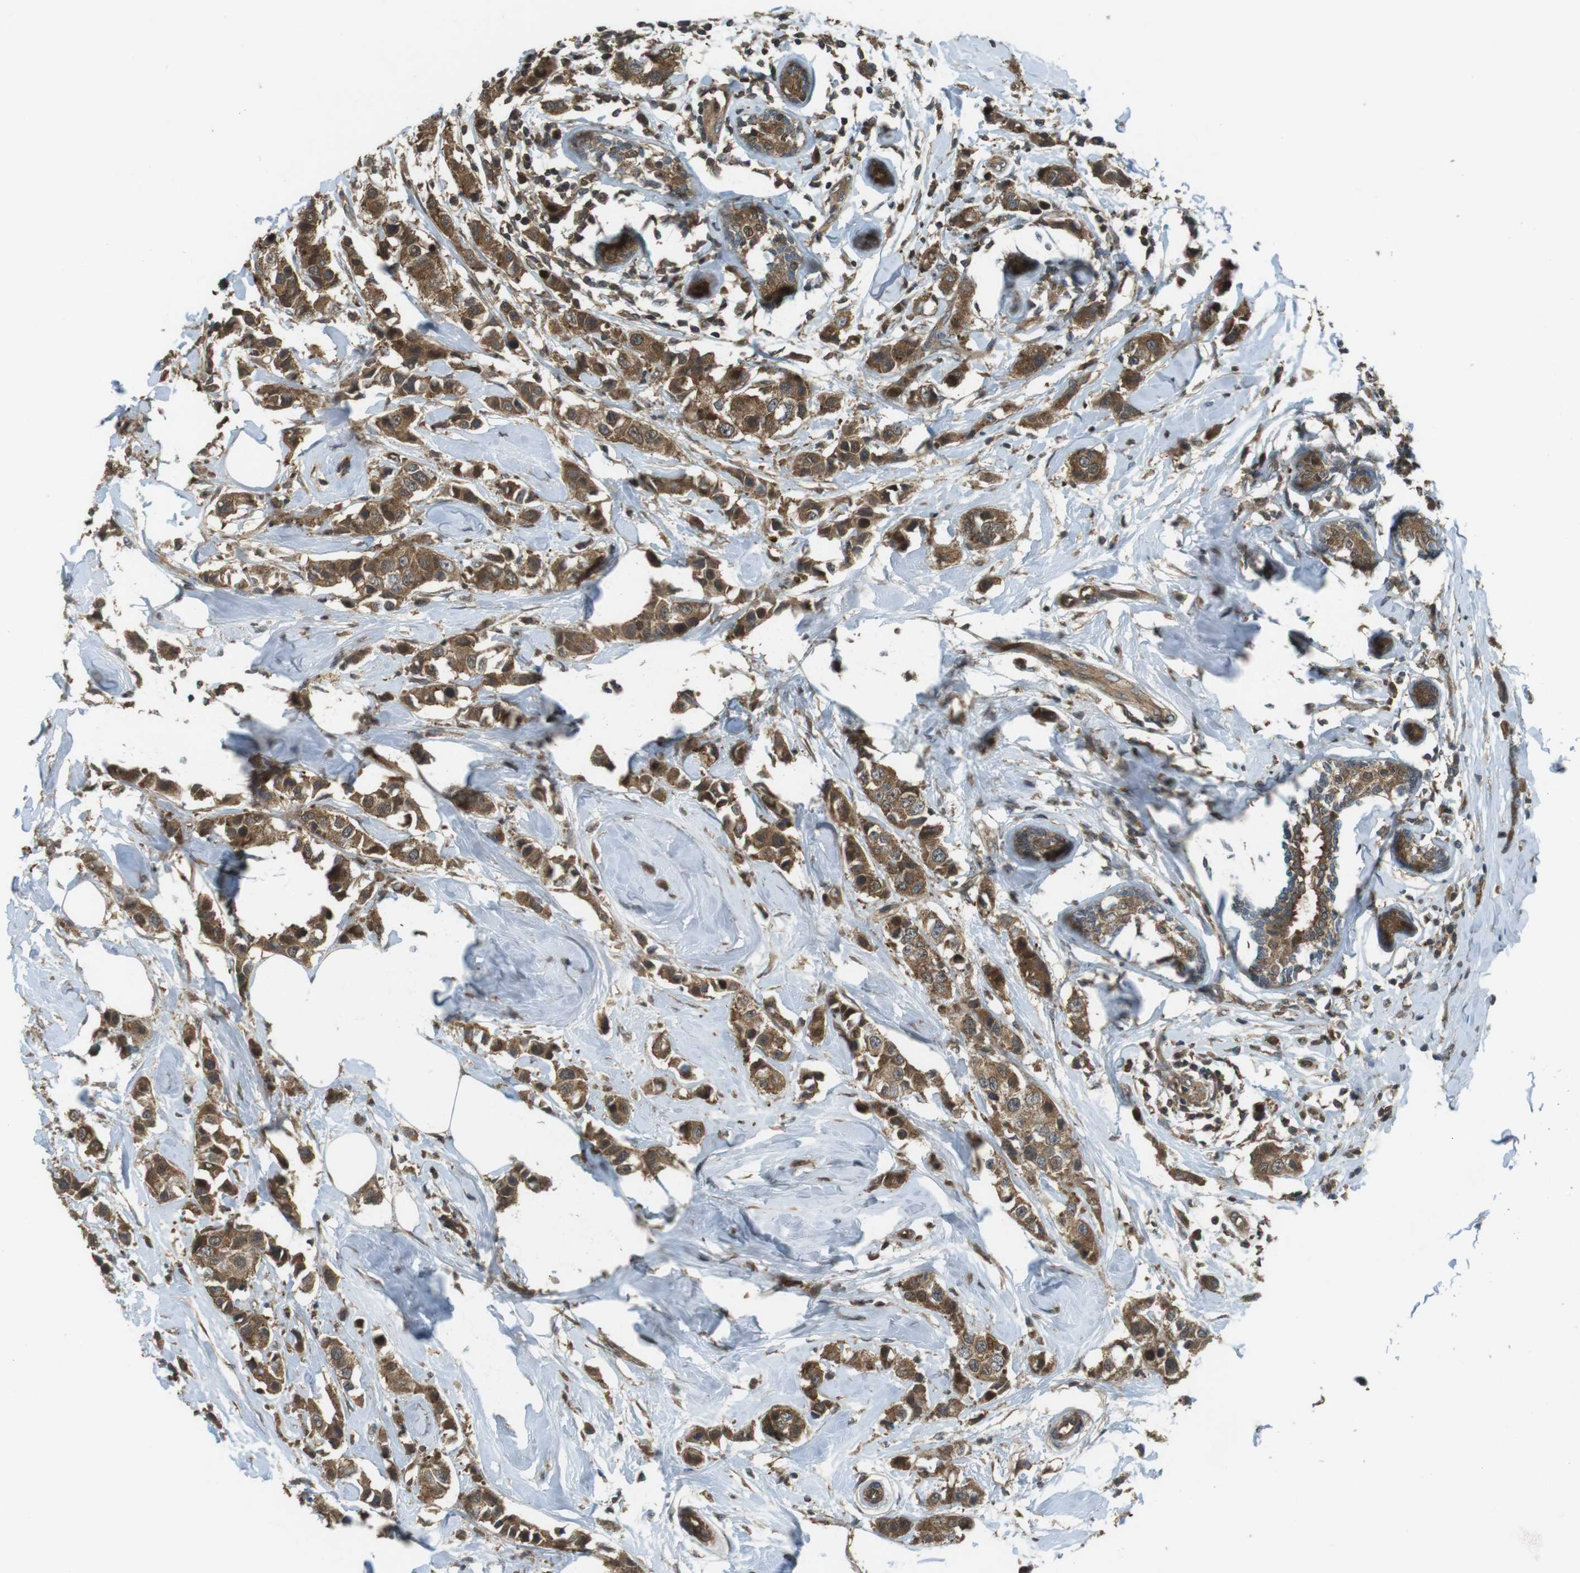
{"staining": {"intensity": "strong", "quantity": ">75%", "location": "cytoplasmic/membranous"}, "tissue": "breast cancer", "cell_type": "Tumor cells", "image_type": "cancer", "snomed": [{"axis": "morphology", "description": "Normal tissue, NOS"}, {"axis": "morphology", "description": "Duct carcinoma"}, {"axis": "topography", "description": "Breast"}], "caption": "Approximately >75% of tumor cells in breast intraductal carcinoma demonstrate strong cytoplasmic/membranous protein expression as visualized by brown immunohistochemical staining.", "gene": "LRRC3B", "patient": {"sex": "female", "age": 50}}